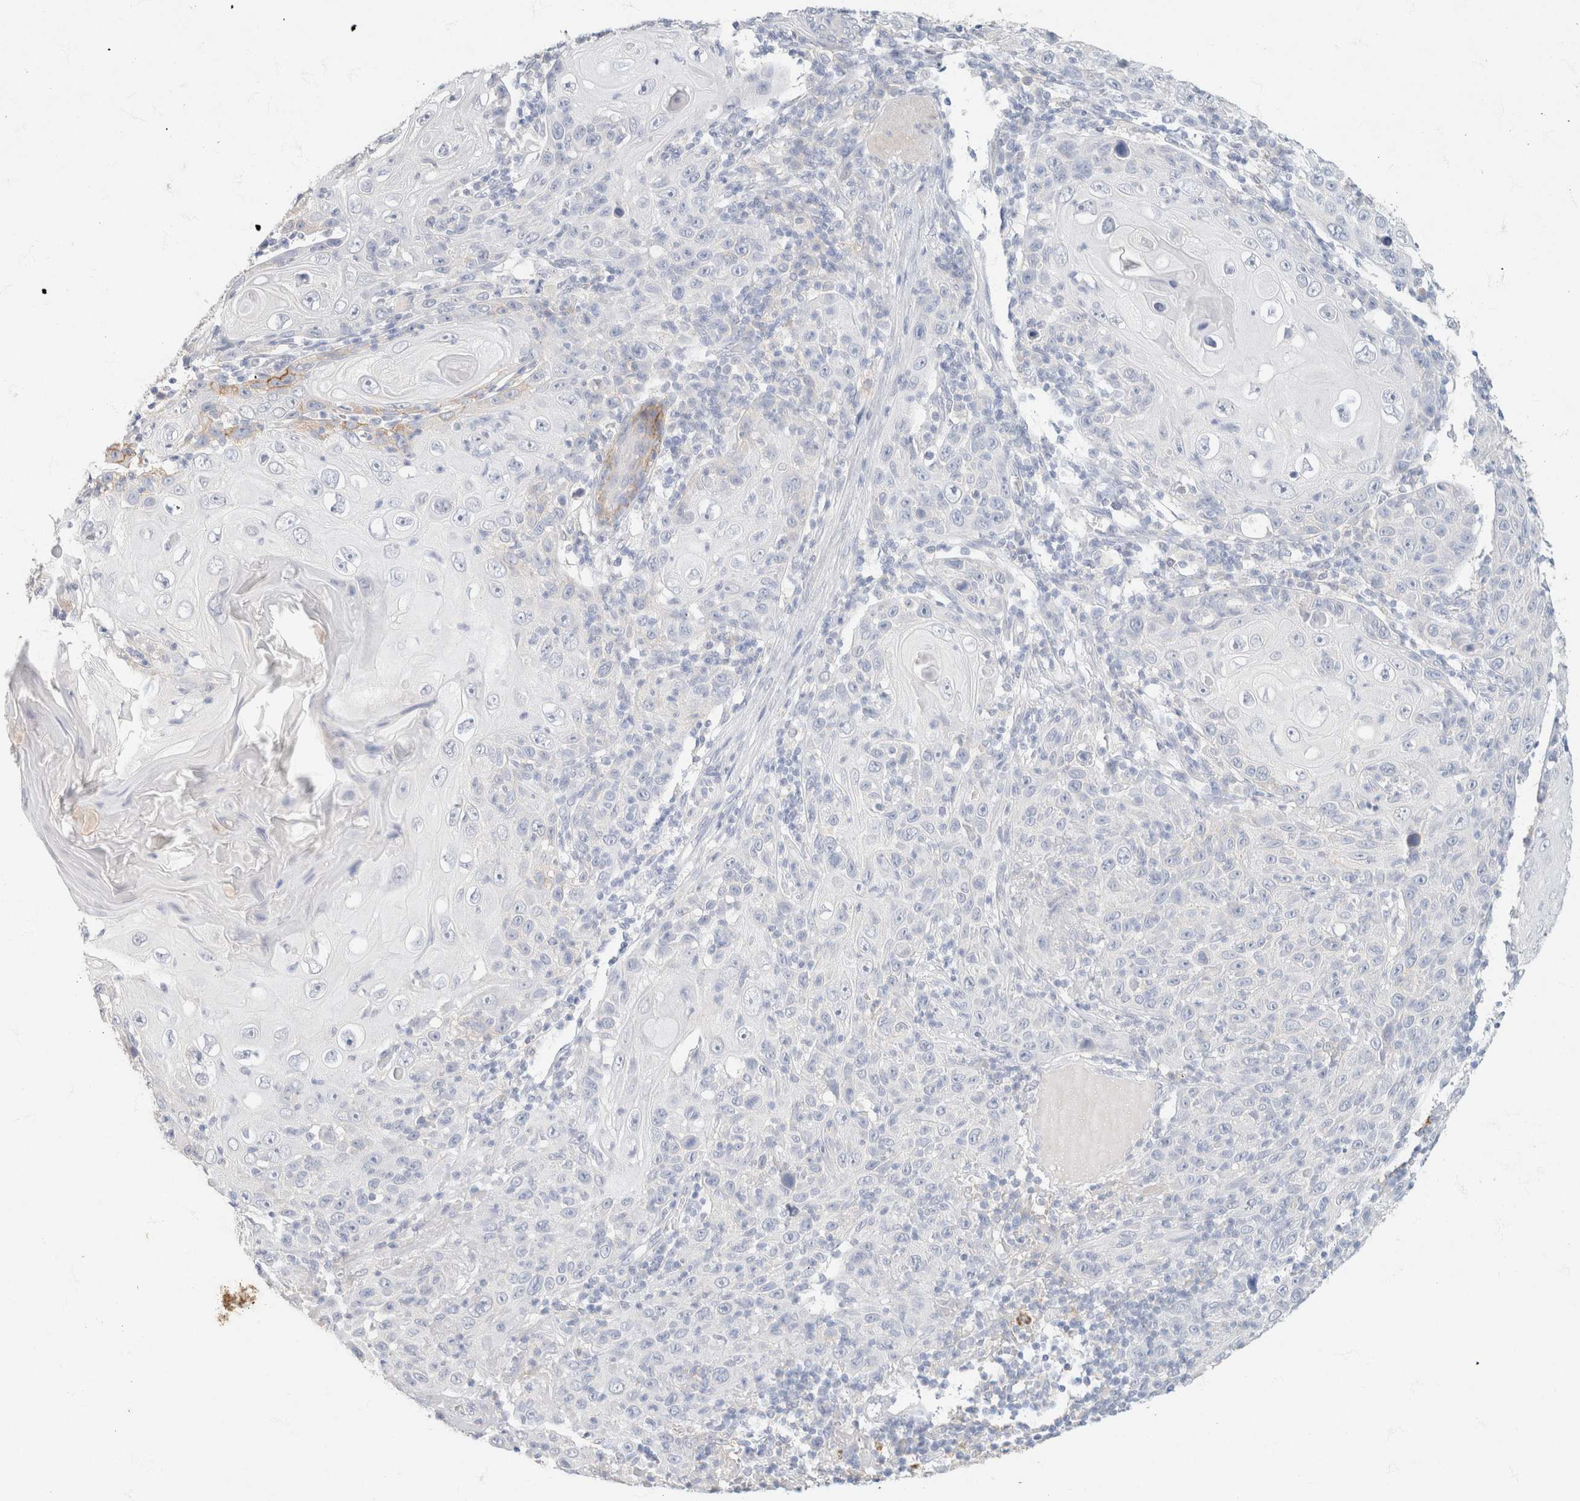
{"staining": {"intensity": "negative", "quantity": "none", "location": "none"}, "tissue": "skin cancer", "cell_type": "Tumor cells", "image_type": "cancer", "snomed": [{"axis": "morphology", "description": "Squamous cell carcinoma, NOS"}, {"axis": "topography", "description": "Skin"}], "caption": "Immunohistochemistry histopathology image of neoplastic tissue: skin squamous cell carcinoma stained with DAB (3,3'-diaminobenzidine) displays no significant protein positivity in tumor cells.", "gene": "CA12", "patient": {"sex": "female", "age": 88}}